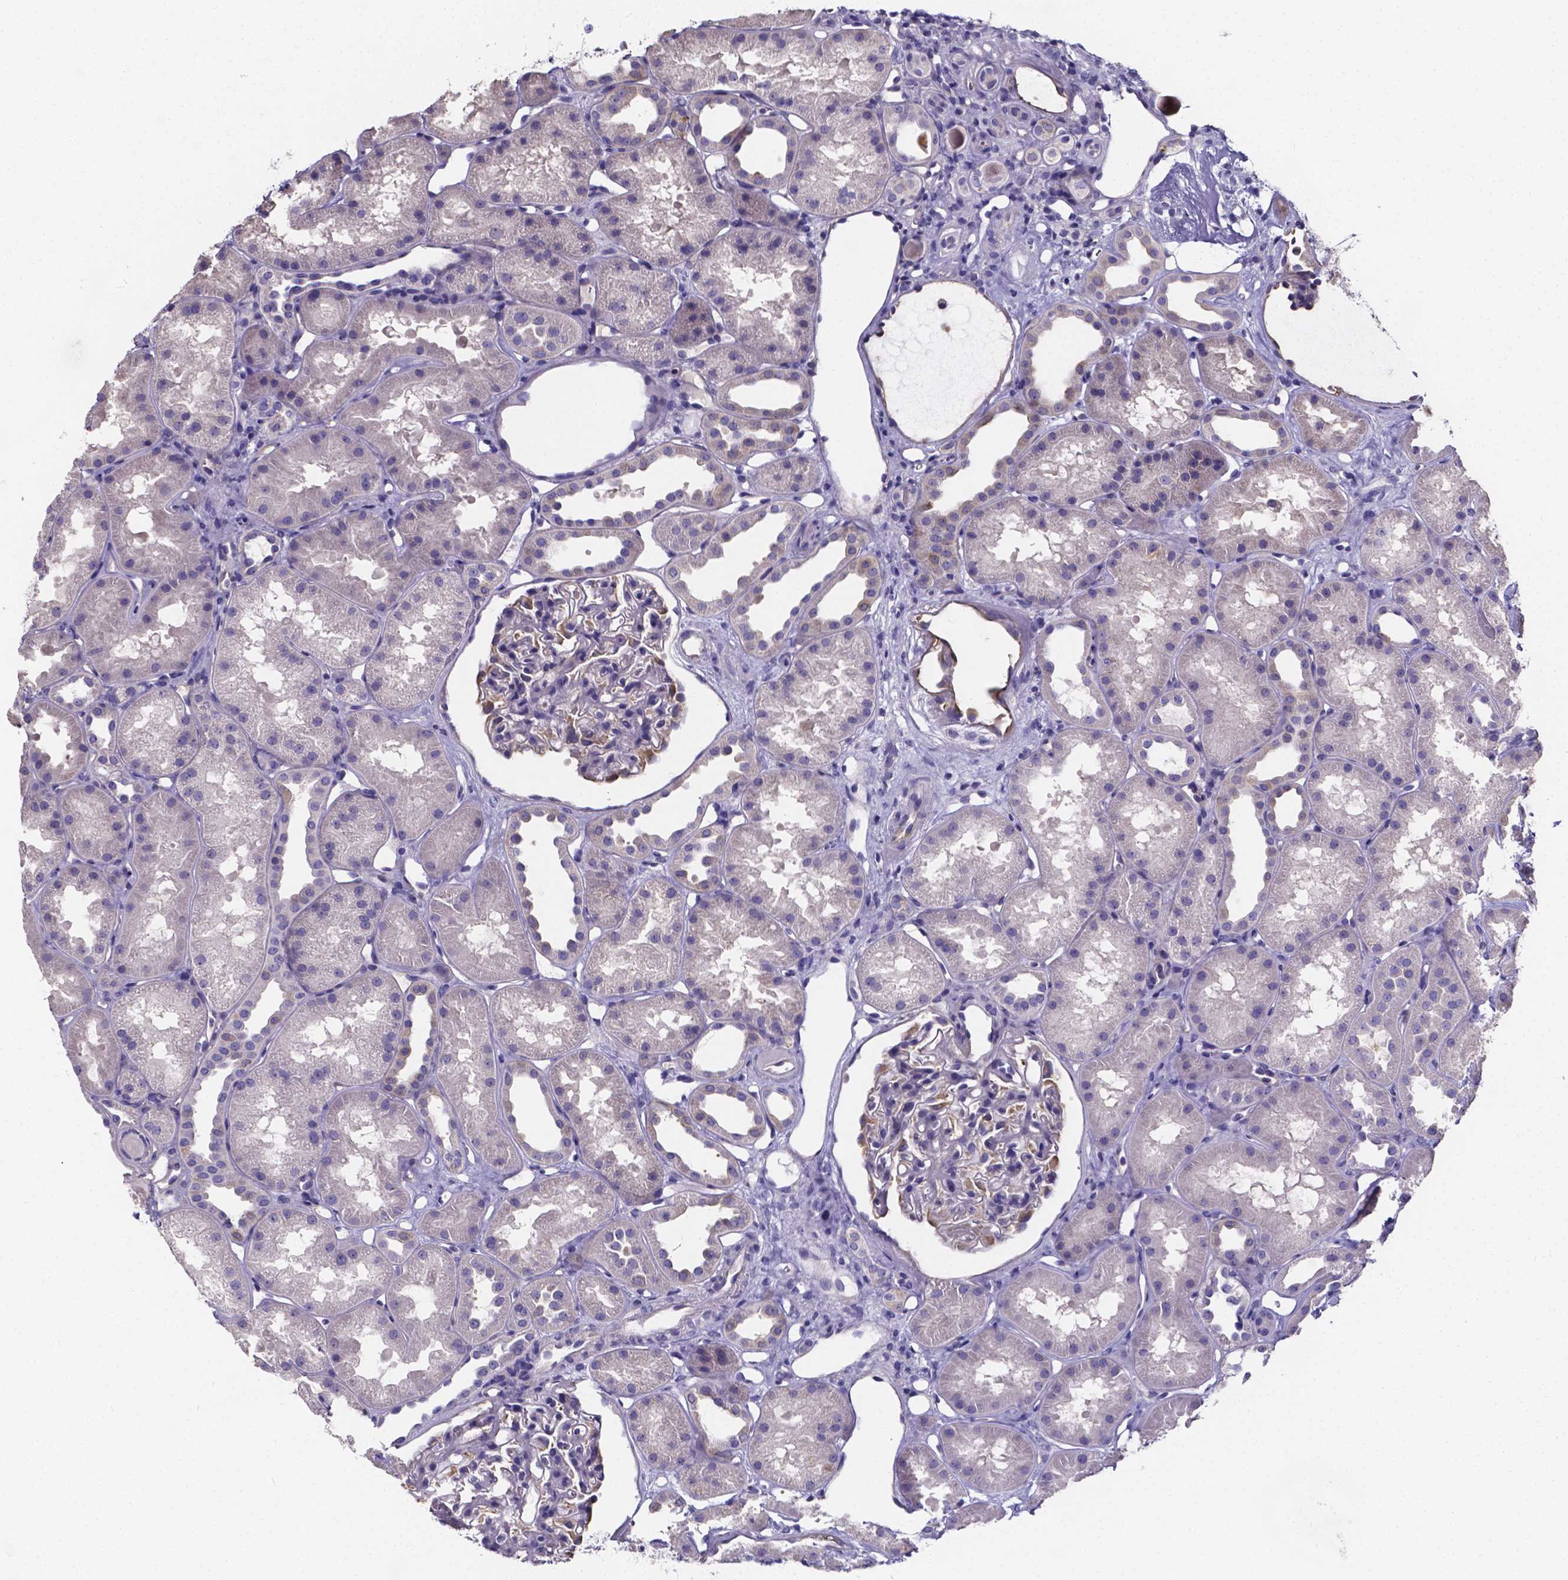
{"staining": {"intensity": "weak", "quantity": "<25%", "location": "cytoplasmic/membranous"}, "tissue": "kidney", "cell_type": "Cells in glomeruli", "image_type": "normal", "snomed": [{"axis": "morphology", "description": "Normal tissue, NOS"}, {"axis": "topography", "description": "Kidney"}], "caption": "Micrograph shows no significant protein expression in cells in glomeruli of benign kidney. The staining was performed using DAB to visualize the protein expression in brown, while the nuclei were stained in blue with hematoxylin (Magnification: 20x).", "gene": "CACNG8", "patient": {"sex": "male", "age": 61}}